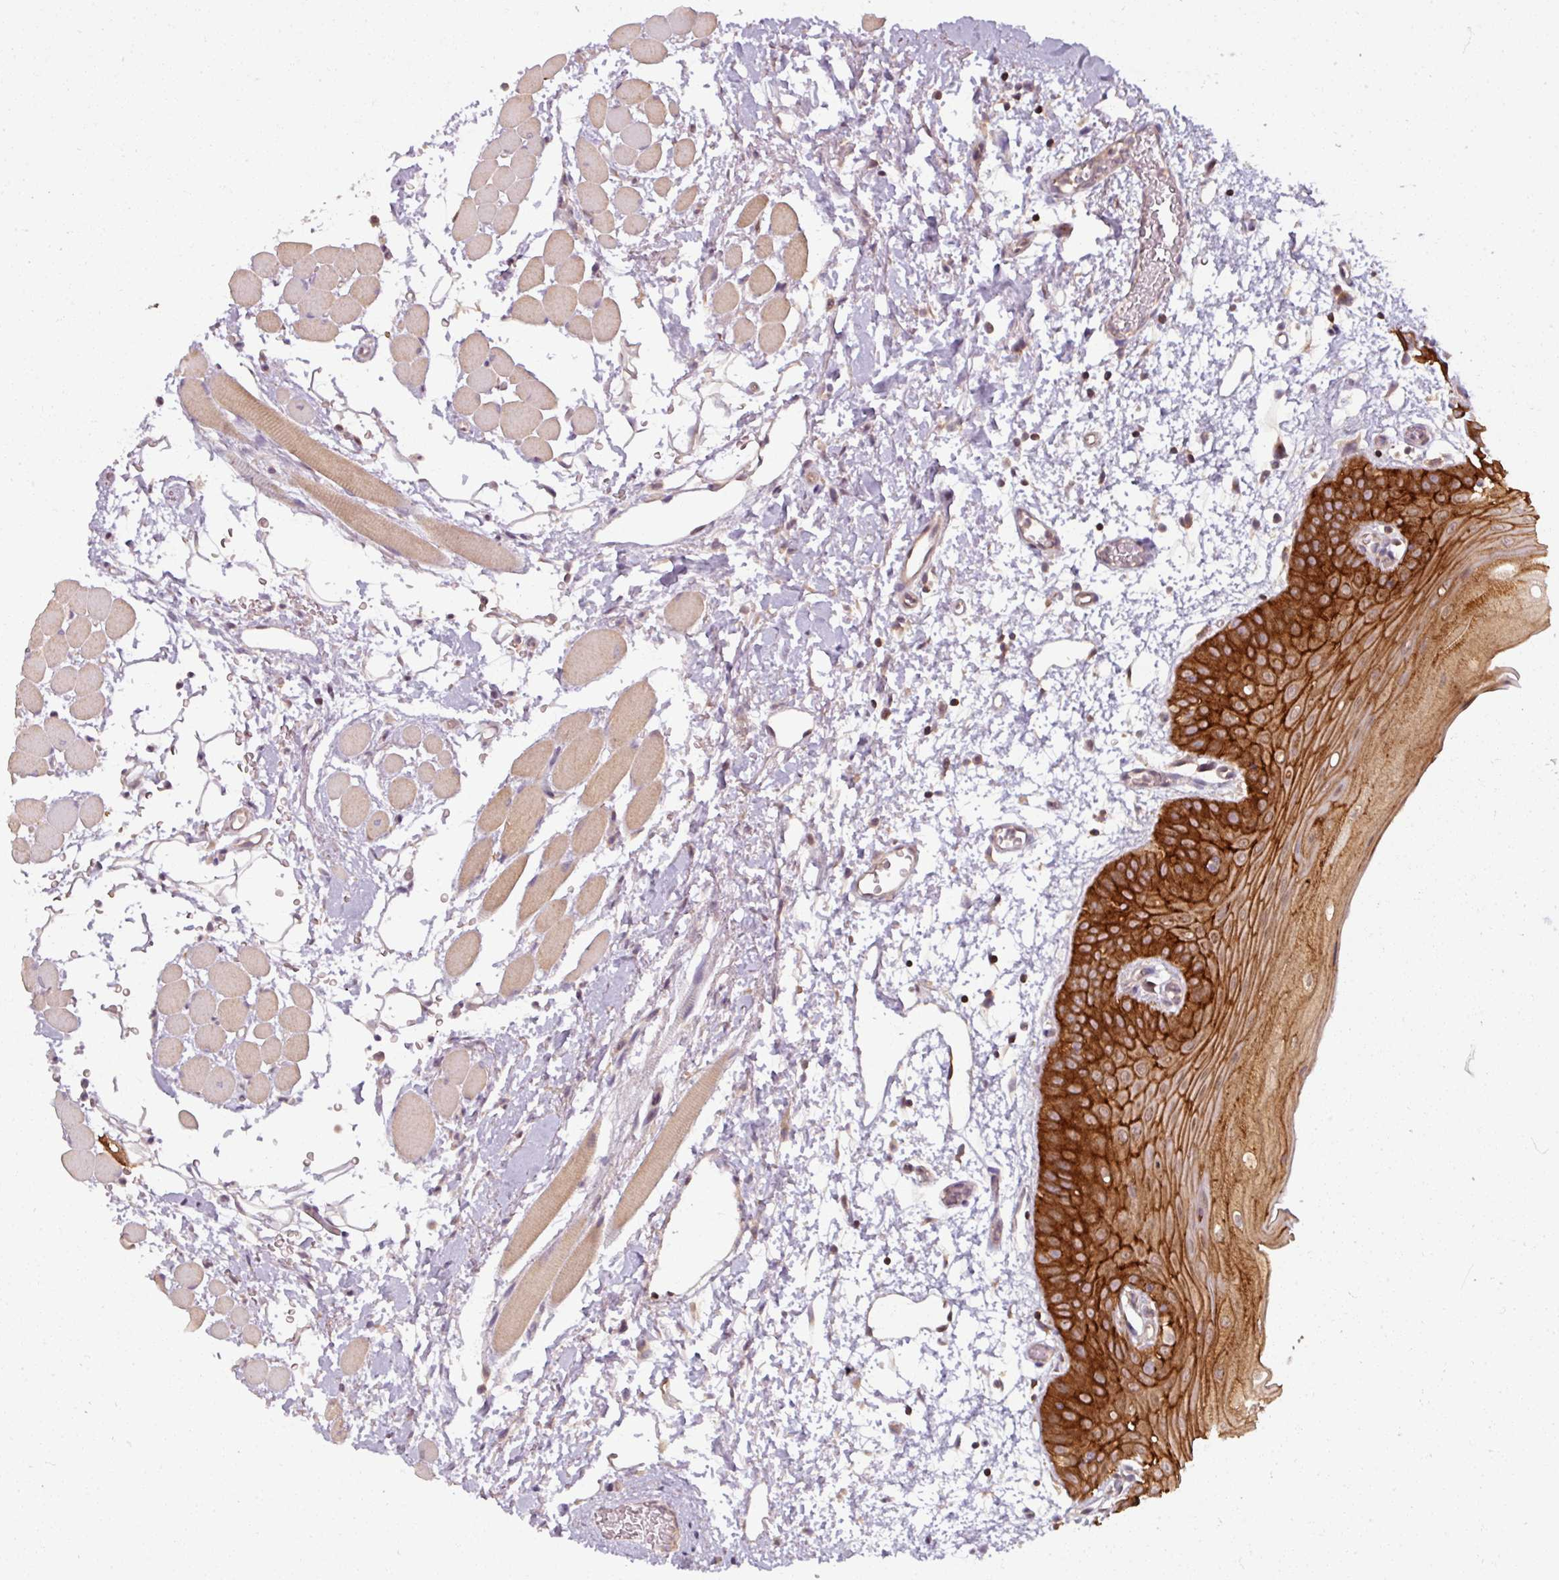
{"staining": {"intensity": "strong", "quantity": ">75%", "location": "cytoplasmic/membranous"}, "tissue": "oral mucosa", "cell_type": "Squamous epithelial cells", "image_type": "normal", "snomed": [{"axis": "morphology", "description": "Normal tissue, NOS"}, {"axis": "topography", "description": "Oral tissue"}, {"axis": "topography", "description": "Tounge, NOS"}], "caption": "Oral mucosa stained with immunohistochemistry (IHC) displays strong cytoplasmic/membranous staining in approximately >75% of squamous epithelial cells.", "gene": "TUSC3", "patient": {"sex": "female", "age": 59}}